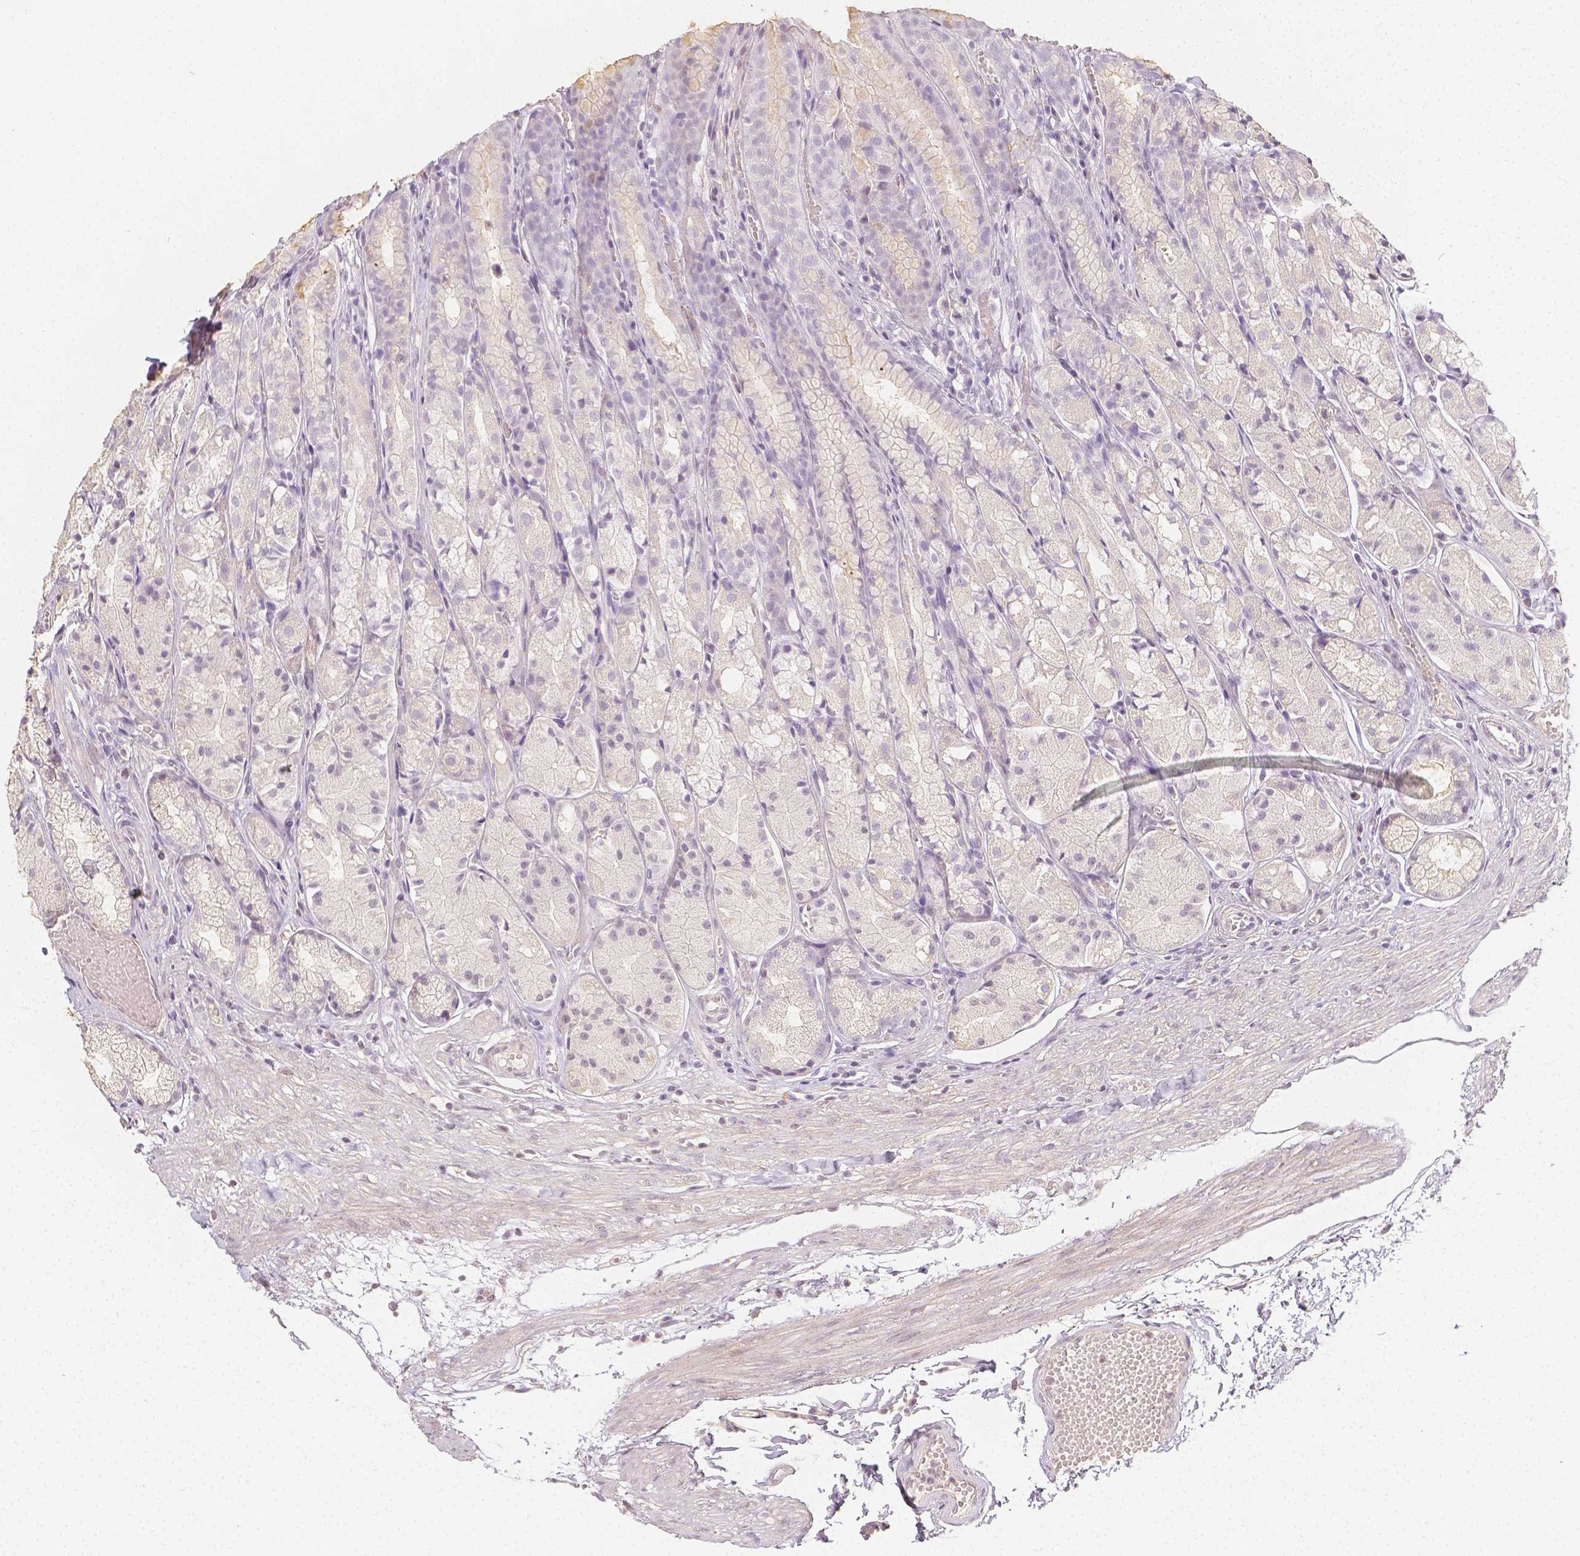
{"staining": {"intensity": "negative", "quantity": "none", "location": "none"}, "tissue": "stomach", "cell_type": "Glandular cells", "image_type": "normal", "snomed": [{"axis": "morphology", "description": "Normal tissue, NOS"}, {"axis": "topography", "description": "Stomach"}], "caption": "Immunohistochemical staining of normal stomach displays no significant expression in glandular cells. (DAB (3,3'-diaminobenzidine) immunohistochemistry, high magnification).", "gene": "THY1", "patient": {"sex": "male", "age": 70}}